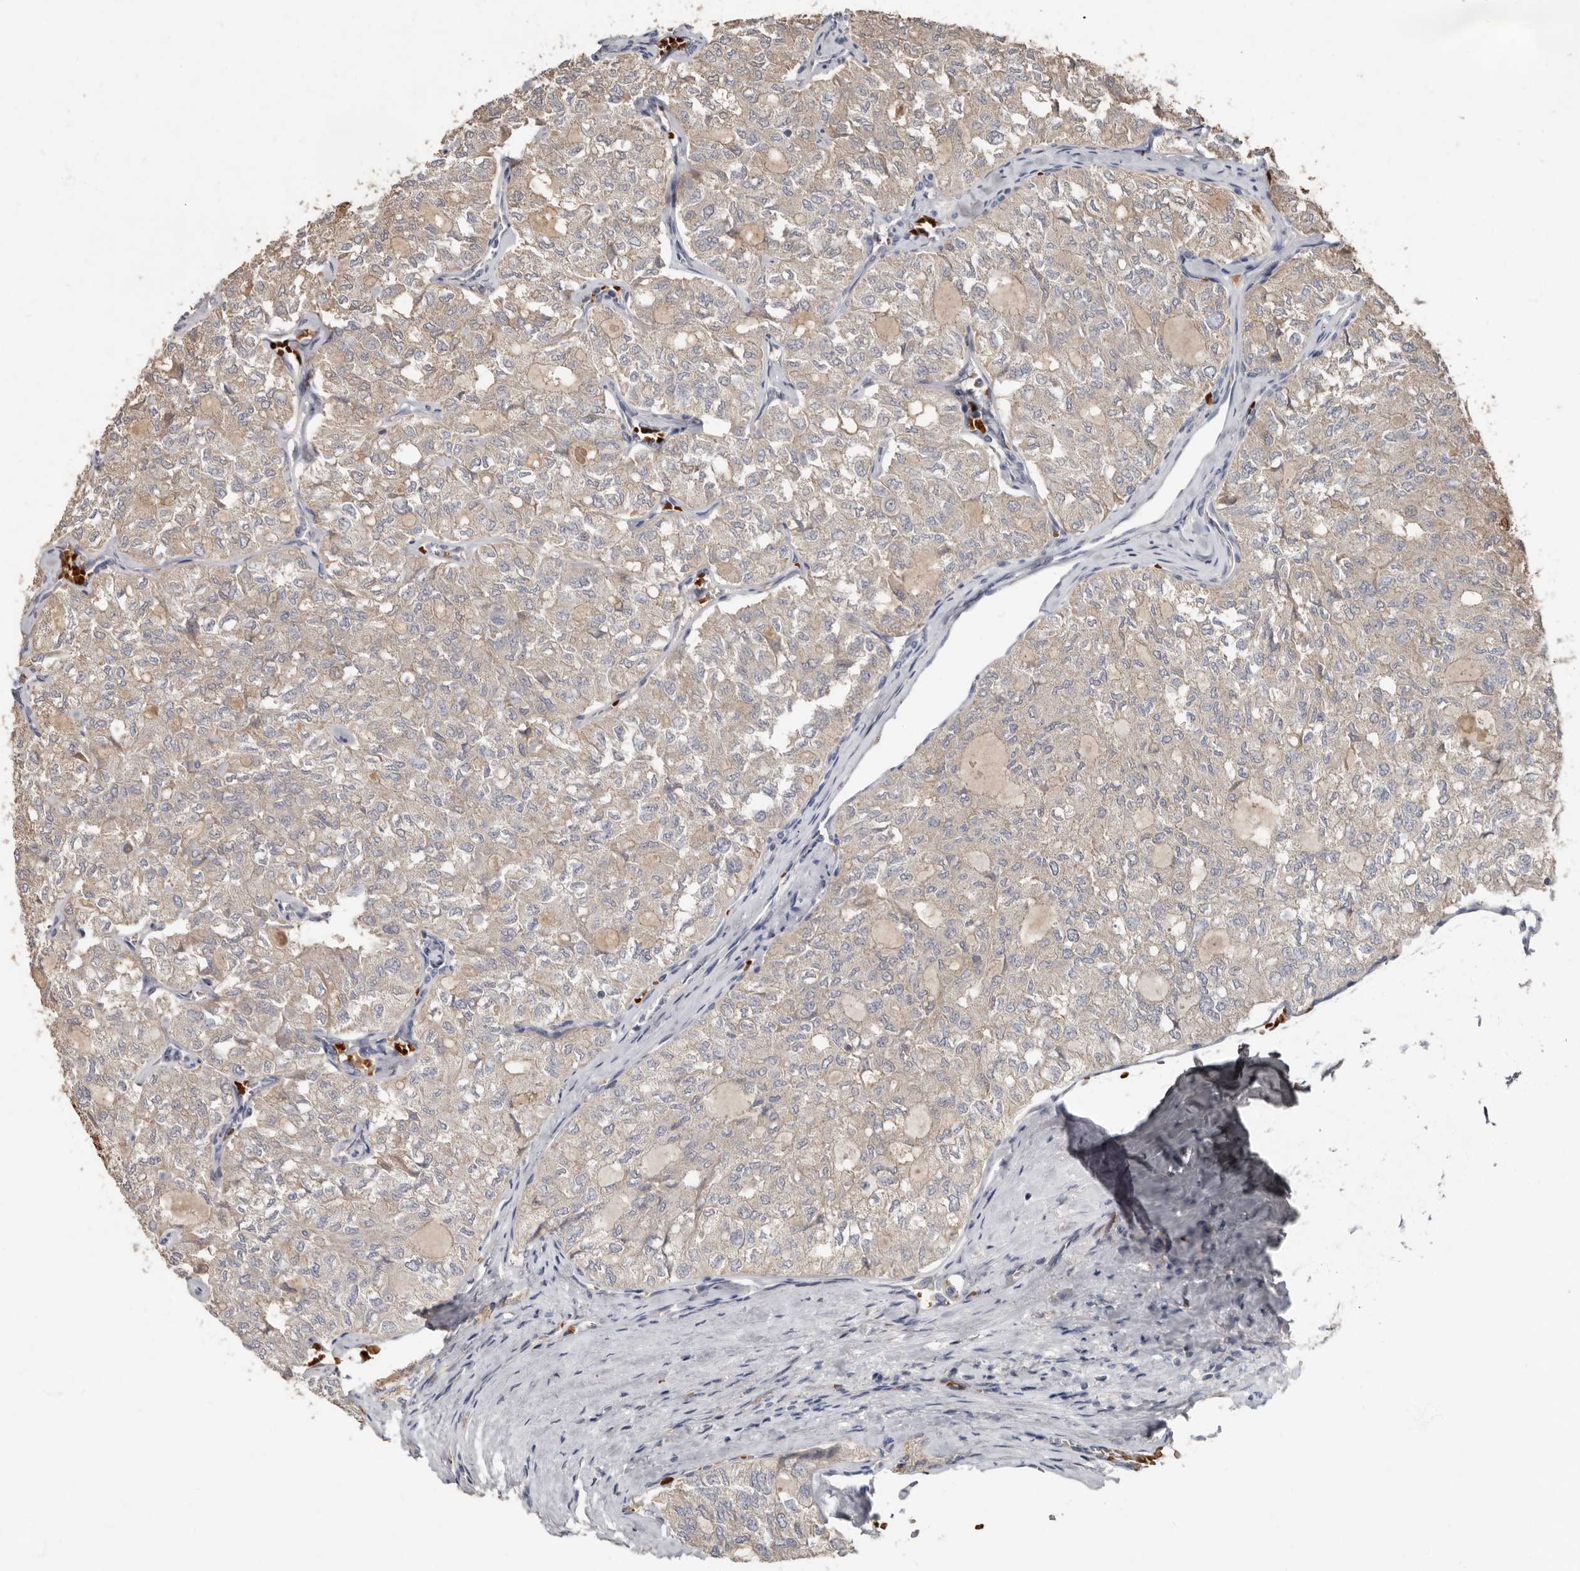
{"staining": {"intensity": "weak", "quantity": "25%-75%", "location": "cytoplasmic/membranous"}, "tissue": "thyroid cancer", "cell_type": "Tumor cells", "image_type": "cancer", "snomed": [{"axis": "morphology", "description": "Follicular adenoma carcinoma, NOS"}, {"axis": "topography", "description": "Thyroid gland"}], "caption": "Human thyroid cancer (follicular adenoma carcinoma) stained for a protein (brown) demonstrates weak cytoplasmic/membranous positive positivity in about 25%-75% of tumor cells.", "gene": "KIF26B", "patient": {"sex": "male", "age": 75}}